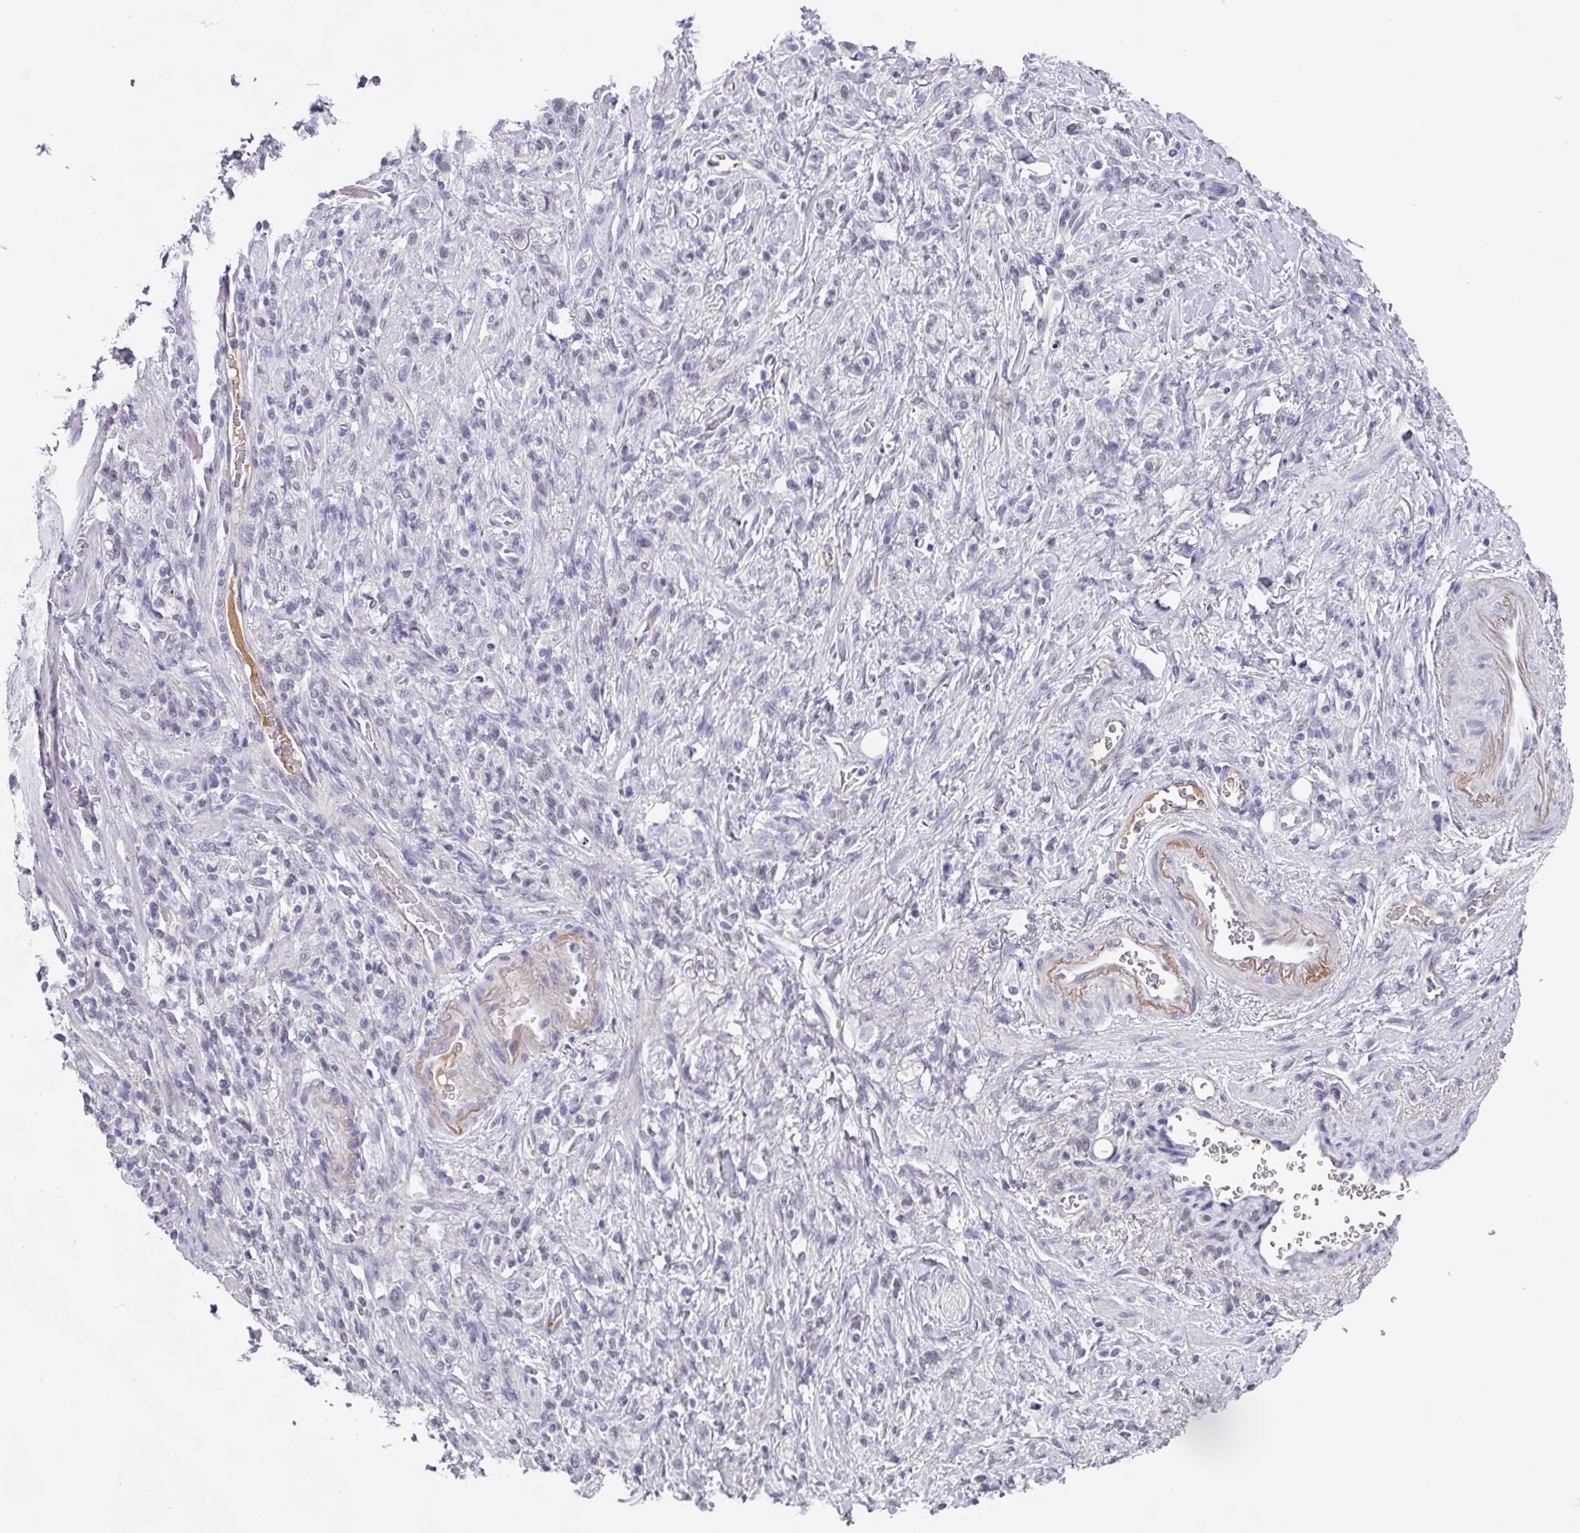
{"staining": {"intensity": "negative", "quantity": "none", "location": "none"}, "tissue": "stomach cancer", "cell_type": "Tumor cells", "image_type": "cancer", "snomed": [{"axis": "morphology", "description": "Adenocarcinoma, NOS"}, {"axis": "topography", "description": "Stomach"}], "caption": "There is no significant positivity in tumor cells of stomach cancer. (DAB immunohistochemistry visualized using brightfield microscopy, high magnification).", "gene": "C1QB", "patient": {"sex": "male", "age": 77}}